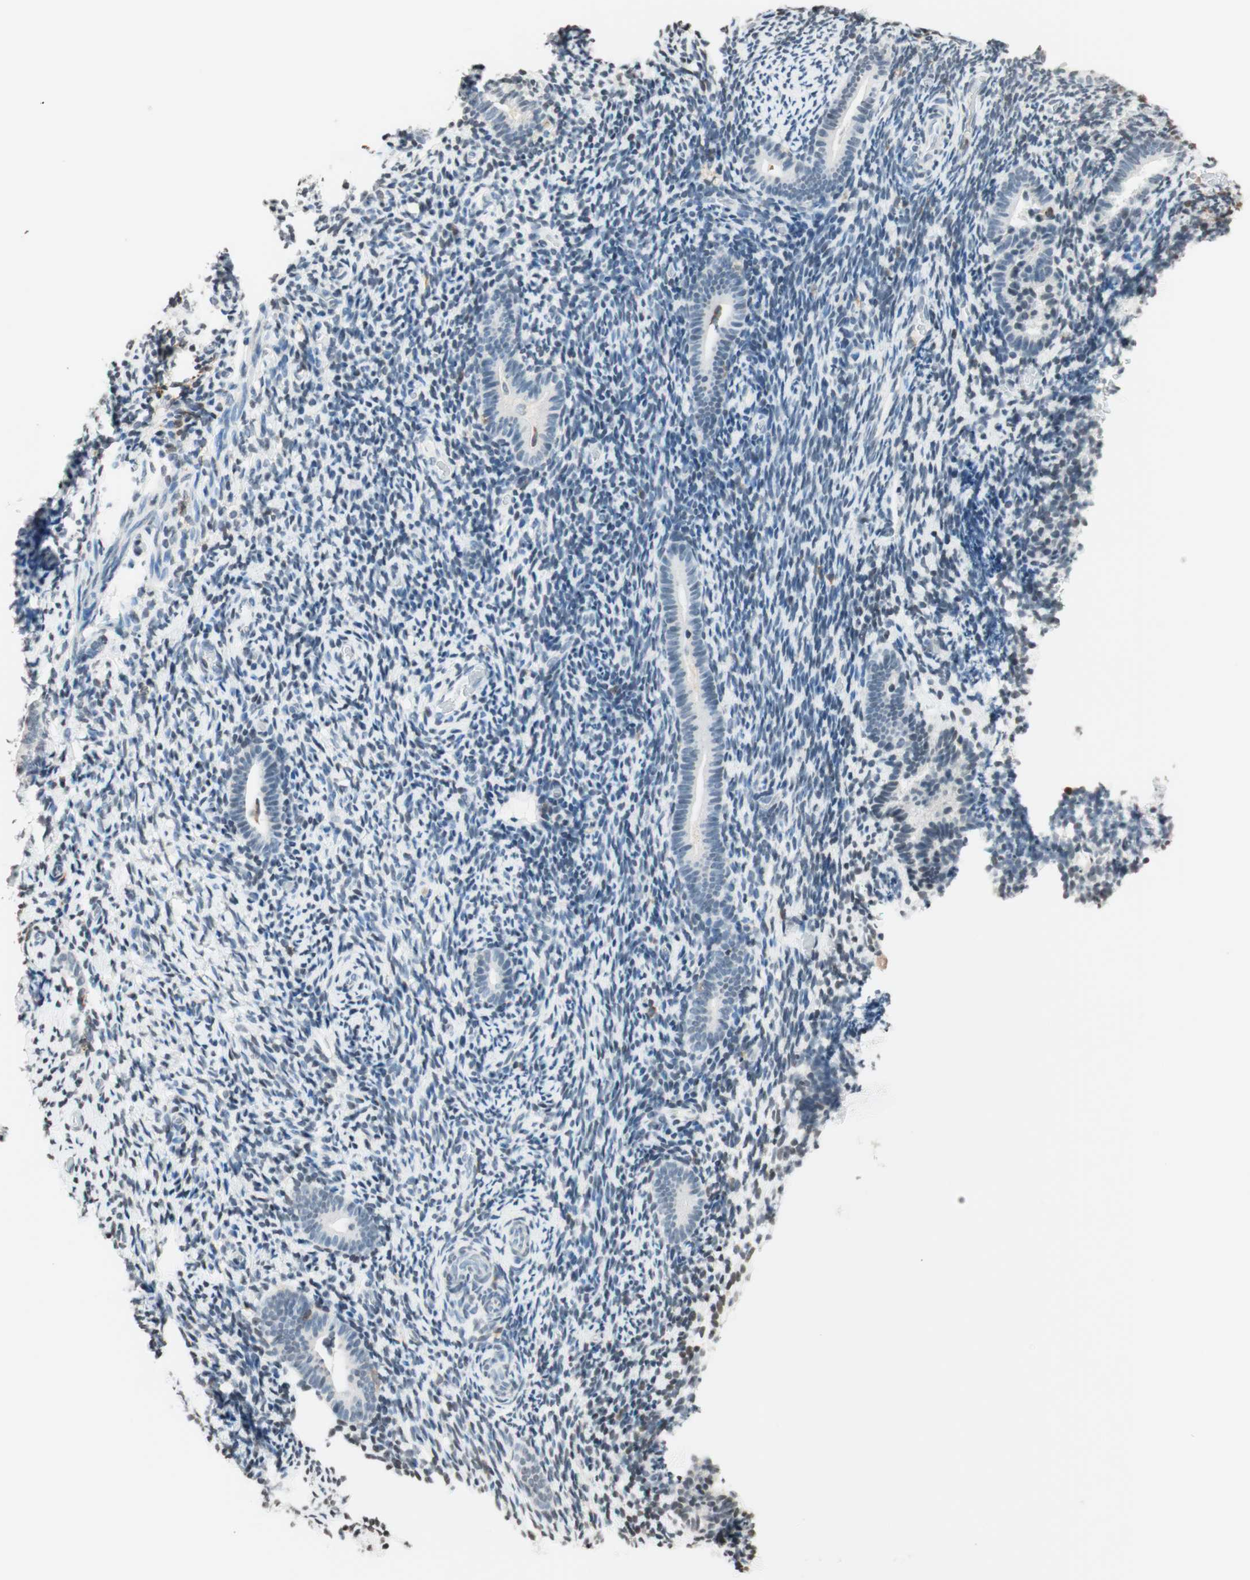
{"staining": {"intensity": "weak", "quantity": "<25%", "location": "cytoplasmic/membranous"}, "tissue": "endometrium", "cell_type": "Cells in endometrial stroma", "image_type": "normal", "snomed": [{"axis": "morphology", "description": "Normal tissue, NOS"}, {"axis": "topography", "description": "Endometrium"}], "caption": "An image of endometrium stained for a protein demonstrates no brown staining in cells in endometrial stroma.", "gene": "WIPF1", "patient": {"sex": "female", "age": 51}}